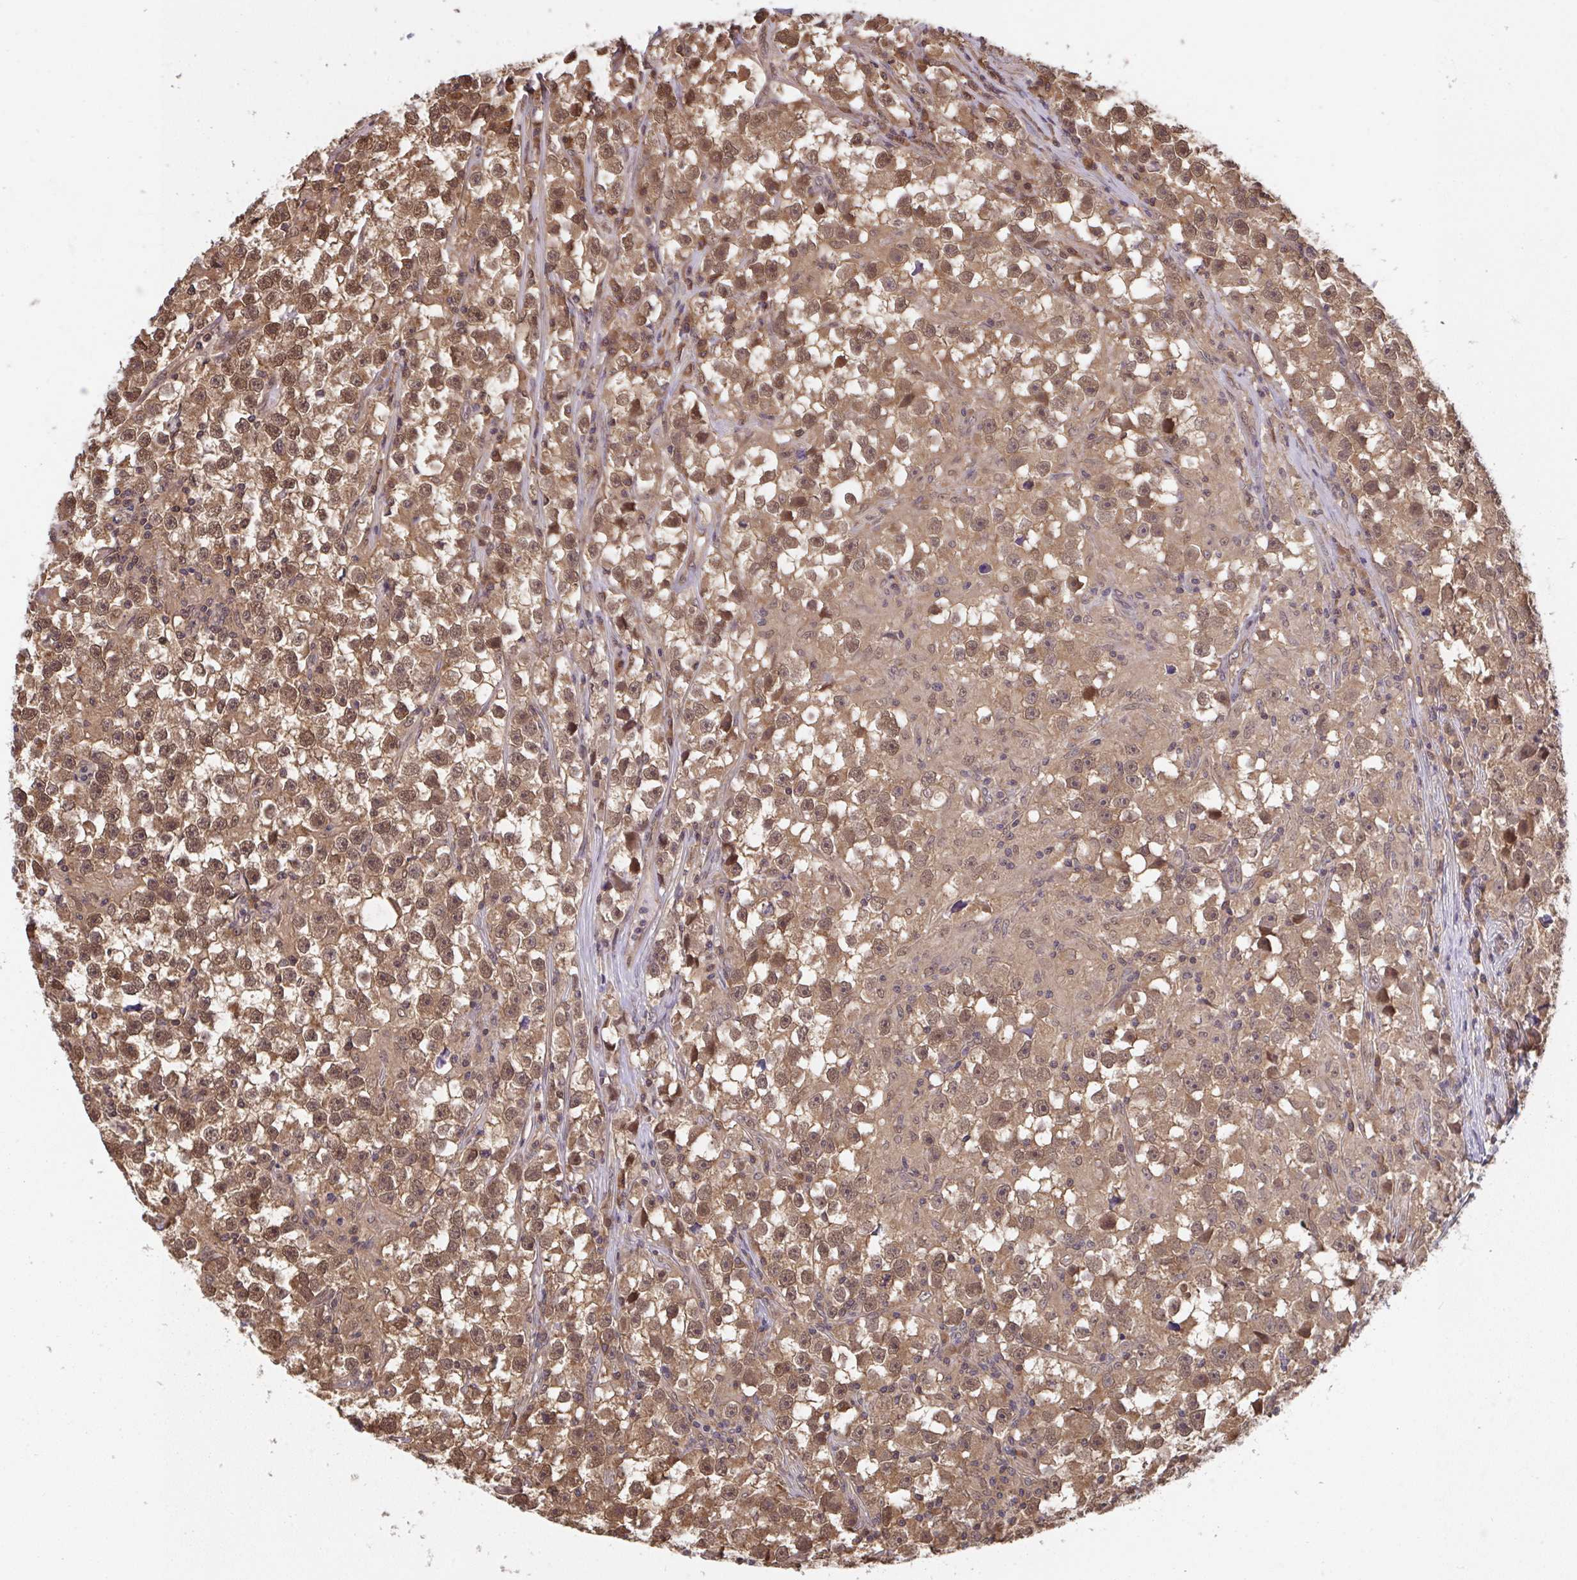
{"staining": {"intensity": "moderate", "quantity": ">75%", "location": "cytoplasmic/membranous,nuclear"}, "tissue": "testis cancer", "cell_type": "Tumor cells", "image_type": "cancer", "snomed": [{"axis": "morphology", "description": "Seminoma, NOS"}, {"axis": "topography", "description": "Testis"}], "caption": "A brown stain highlights moderate cytoplasmic/membranous and nuclear staining of a protein in seminoma (testis) tumor cells.", "gene": "ZNF696", "patient": {"sex": "male", "age": 33}}